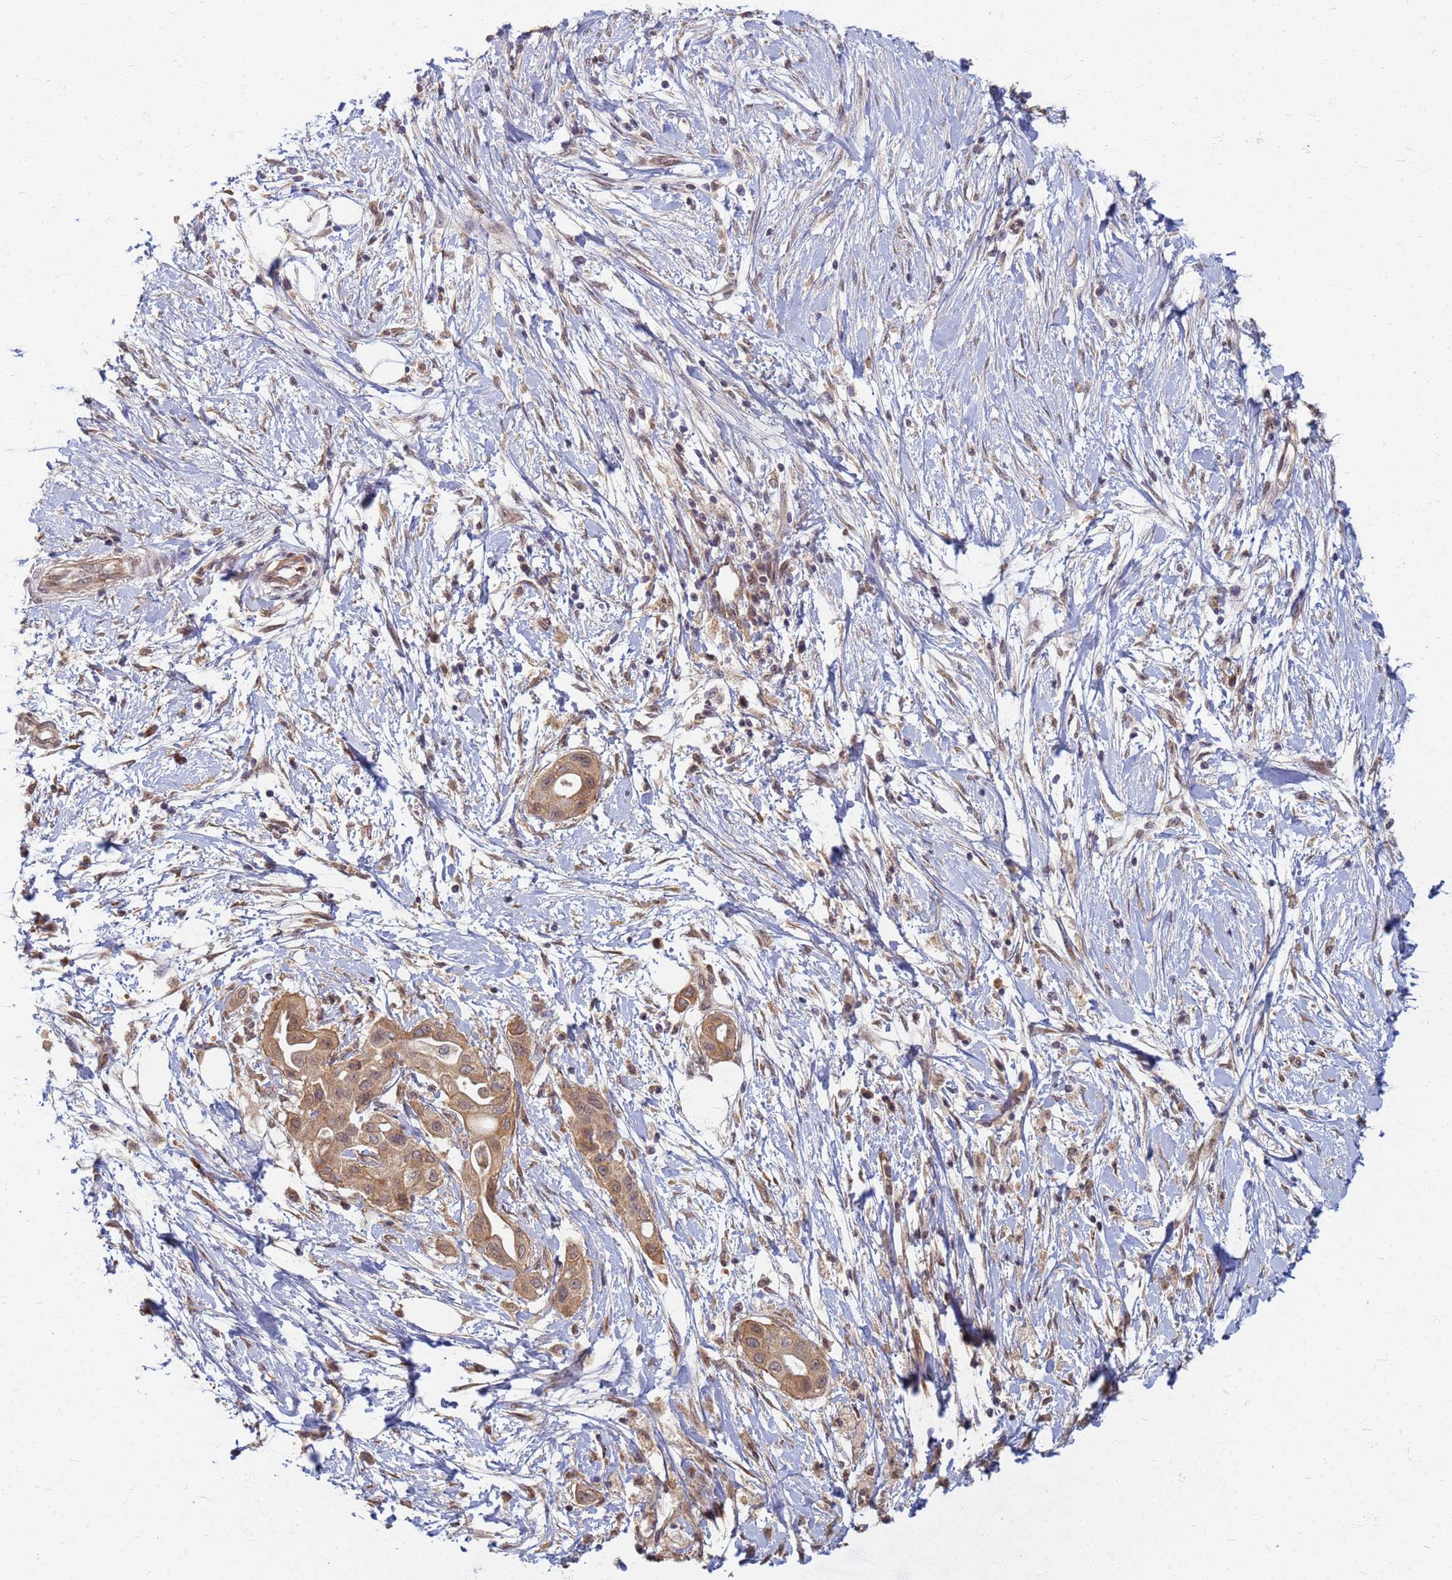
{"staining": {"intensity": "moderate", "quantity": ">75%", "location": "cytoplasmic/membranous"}, "tissue": "pancreatic cancer", "cell_type": "Tumor cells", "image_type": "cancer", "snomed": [{"axis": "morphology", "description": "Adenocarcinoma, NOS"}, {"axis": "topography", "description": "Pancreas"}], "caption": "Immunohistochemistry (IHC) image of human adenocarcinoma (pancreatic) stained for a protein (brown), which displays medium levels of moderate cytoplasmic/membranous staining in approximately >75% of tumor cells.", "gene": "ITGB4", "patient": {"sex": "male", "age": 68}}